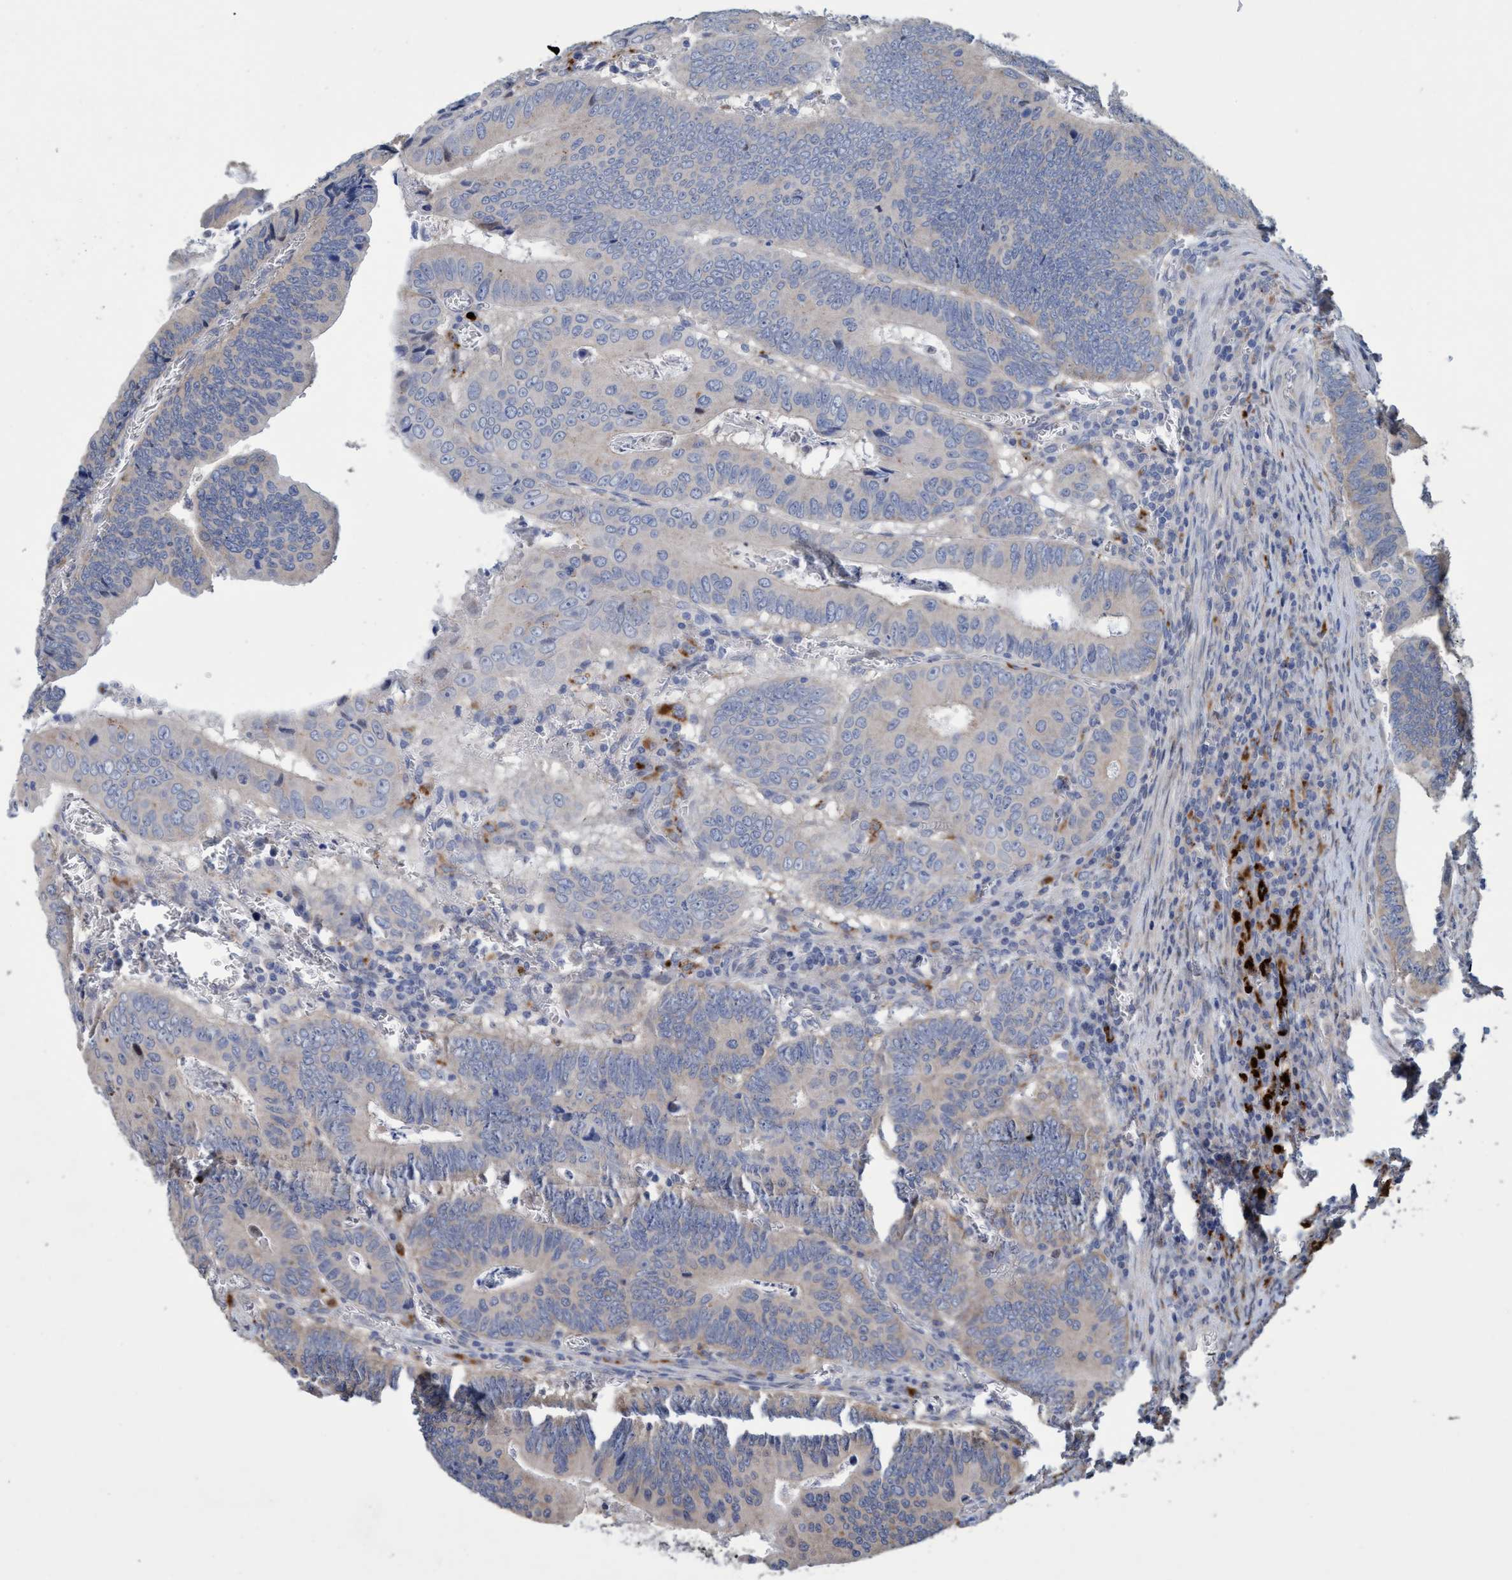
{"staining": {"intensity": "weak", "quantity": "<25%", "location": "cytoplasmic/membranous"}, "tissue": "colorectal cancer", "cell_type": "Tumor cells", "image_type": "cancer", "snomed": [{"axis": "morphology", "description": "Inflammation, NOS"}, {"axis": "morphology", "description": "Adenocarcinoma, NOS"}, {"axis": "topography", "description": "Colon"}], "caption": "This is an immunohistochemistry photomicrograph of colorectal adenocarcinoma. There is no positivity in tumor cells.", "gene": "BBS9", "patient": {"sex": "male", "age": 72}}